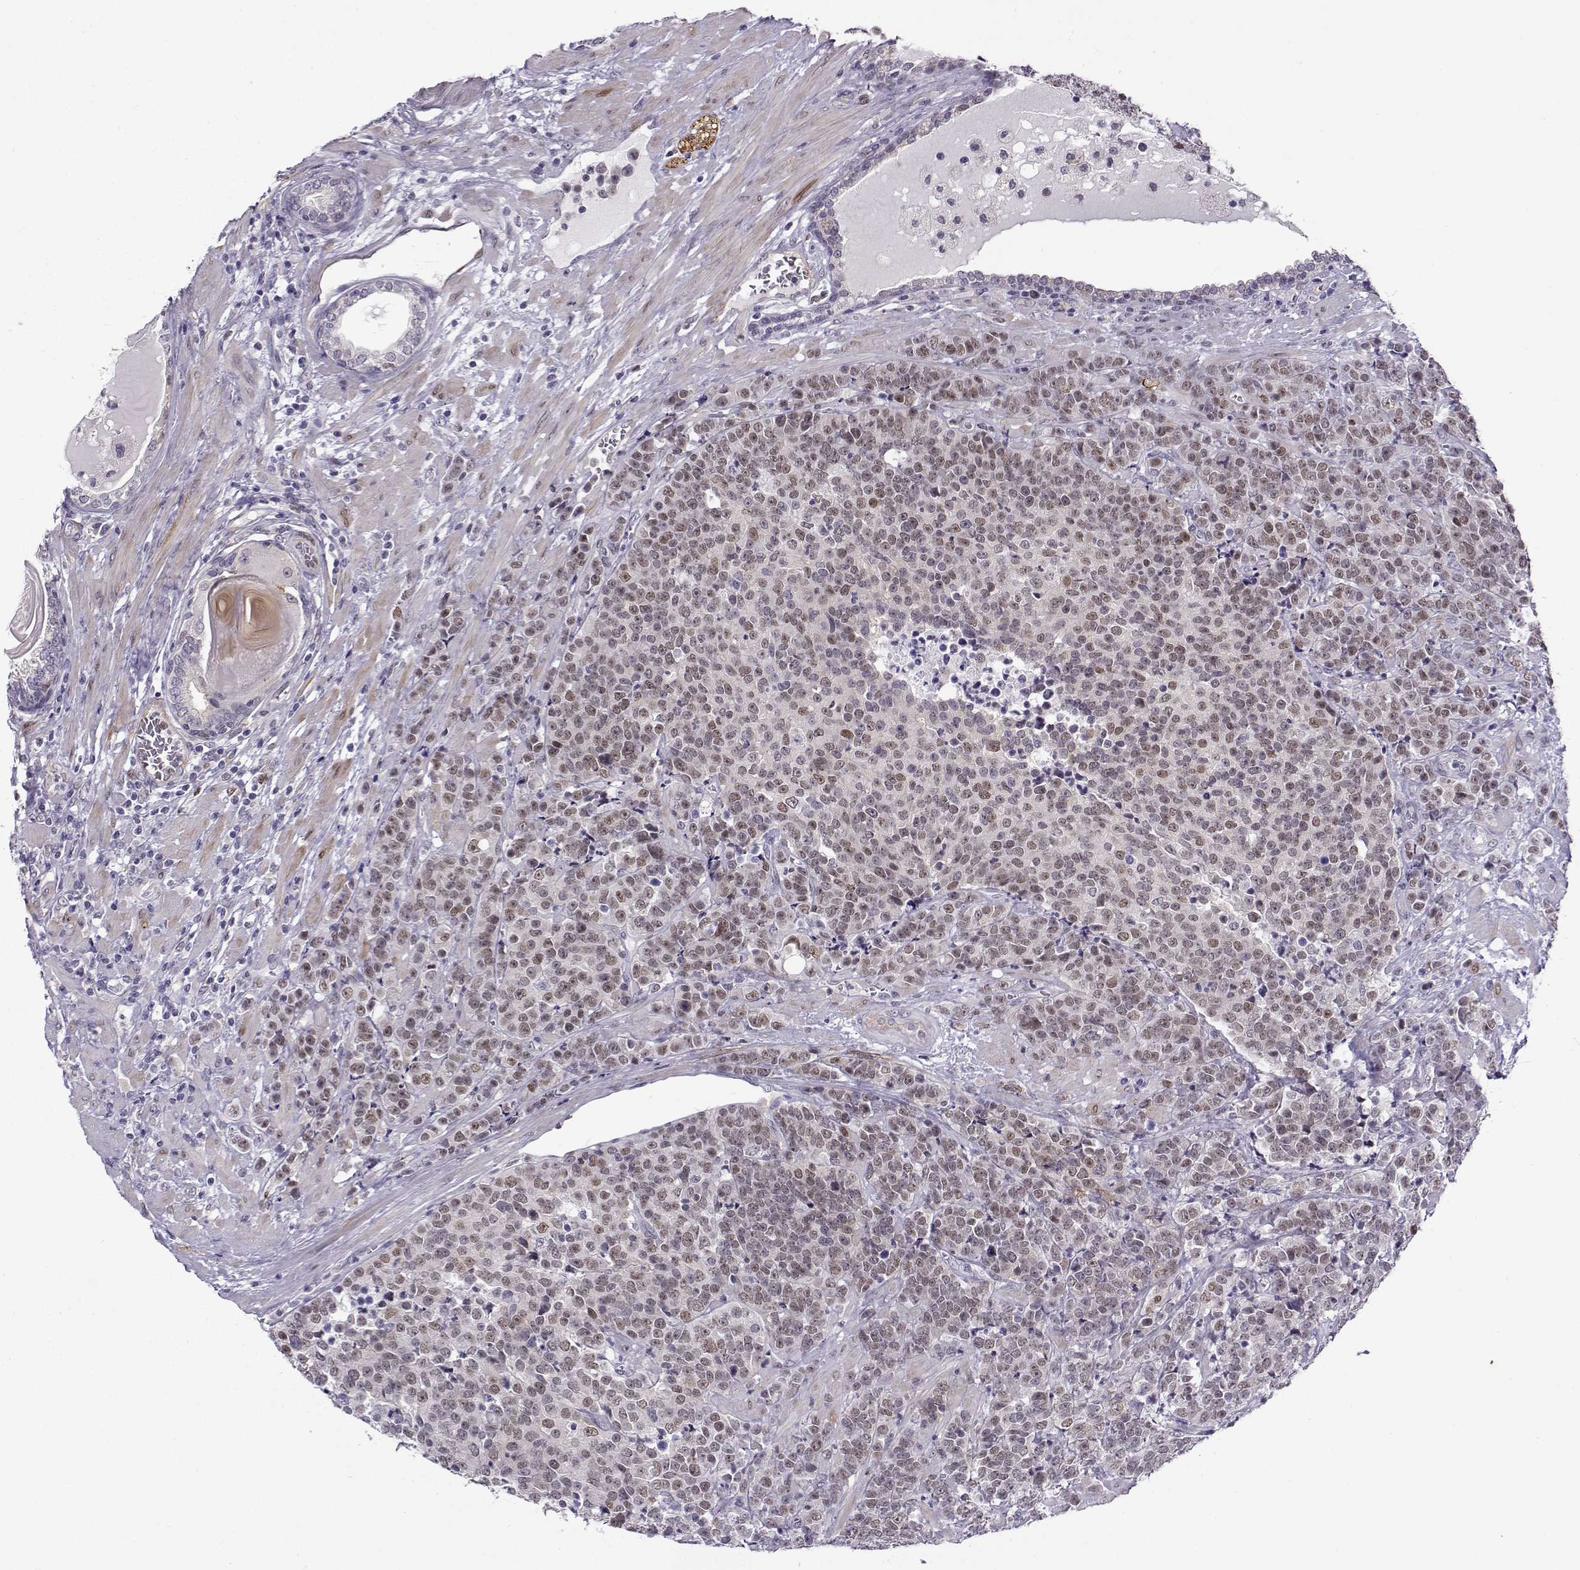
{"staining": {"intensity": "weak", "quantity": ">75%", "location": "nuclear"}, "tissue": "prostate cancer", "cell_type": "Tumor cells", "image_type": "cancer", "snomed": [{"axis": "morphology", "description": "Adenocarcinoma, NOS"}, {"axis": "topography", "description": "Prostate"}], "caption": "Immunohistochemistry (IHC) (DAB) staining of prostate adenocarcinoma shows weak nuclear protein positivity in approximately >75% of tumor cells.", "gene": "BACH1", "patient": {"sex": "male", "age": 67}}